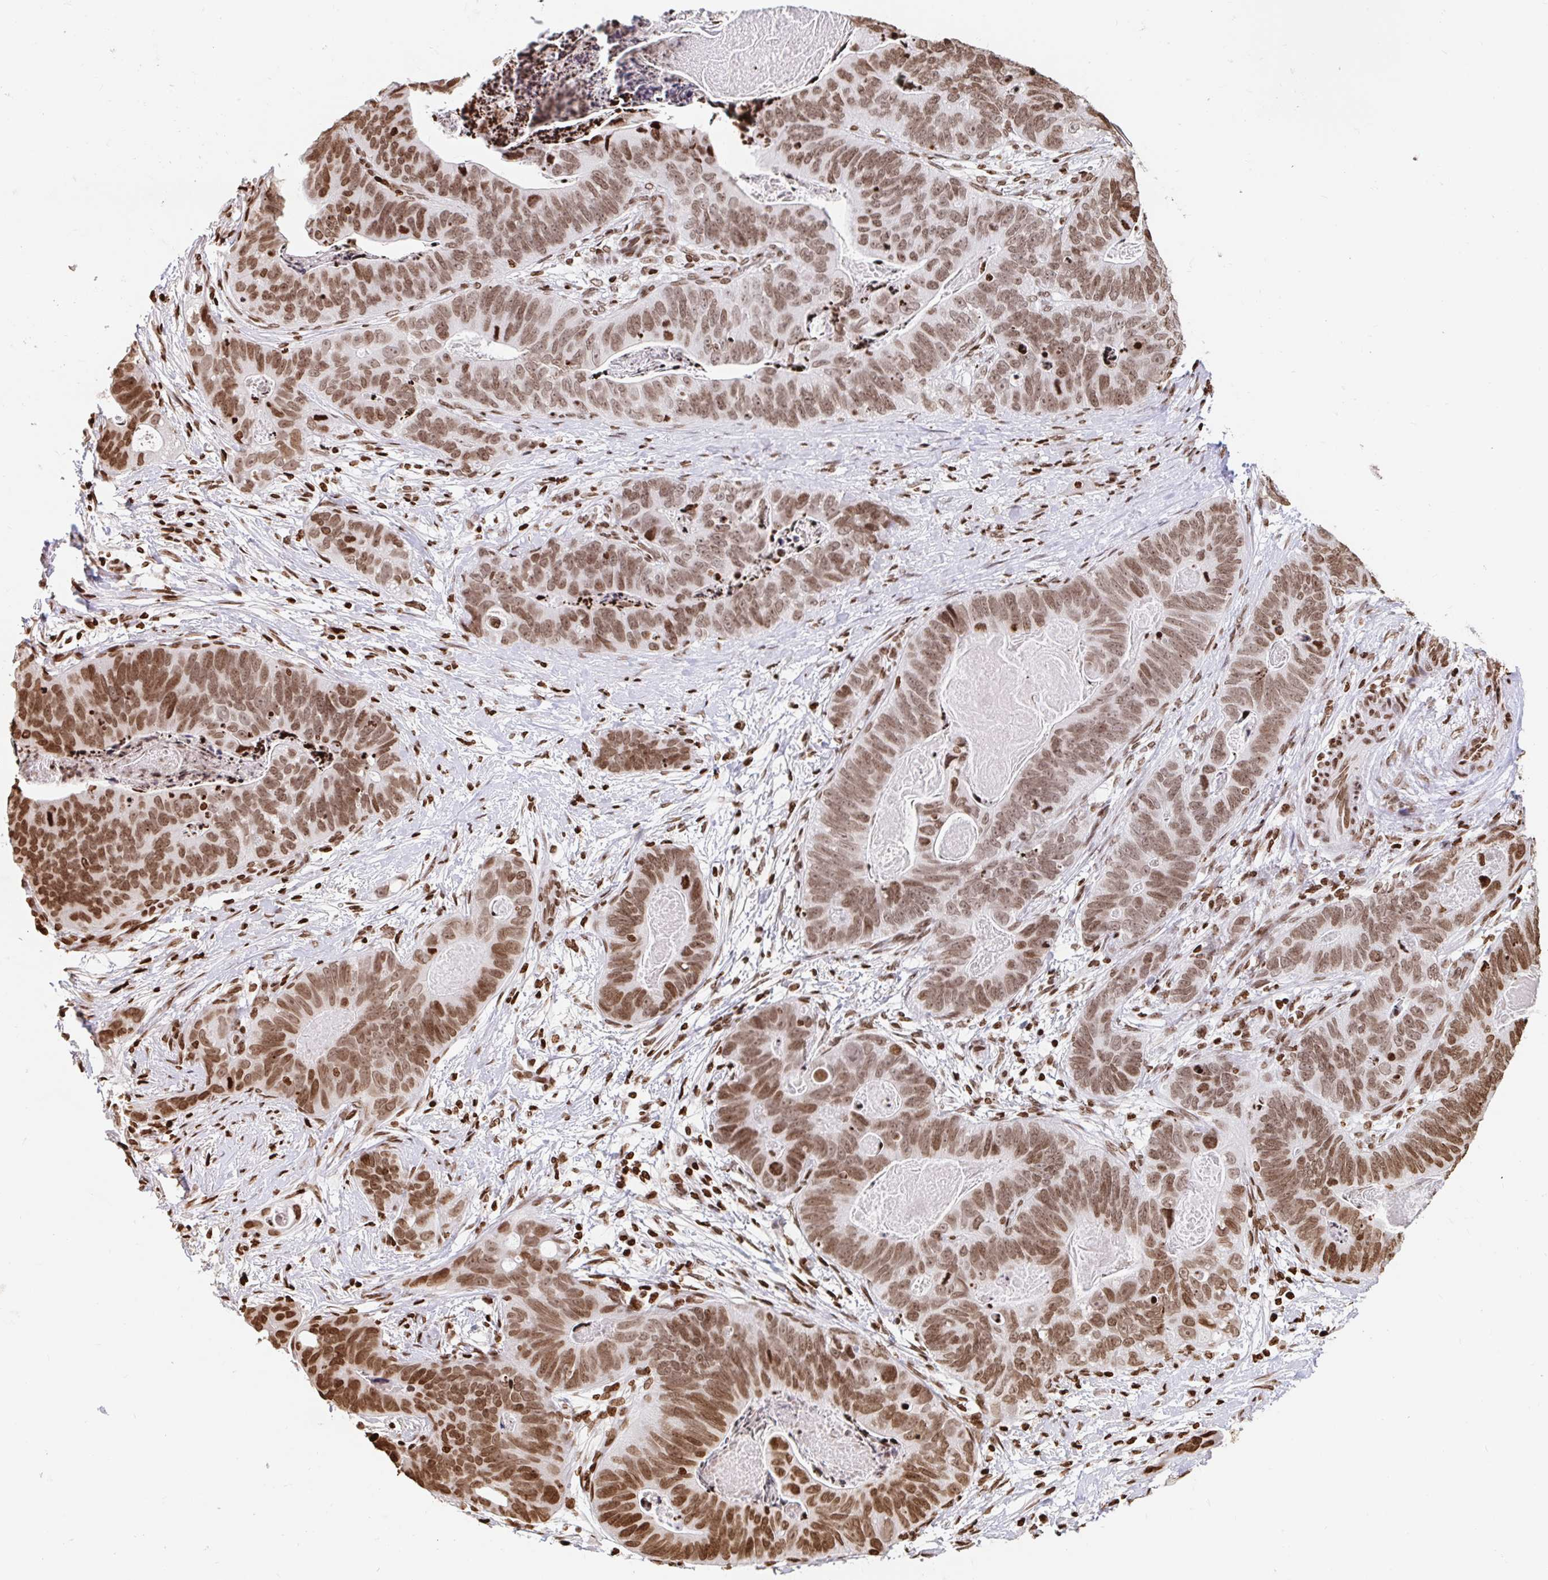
{"staining": {"intensity": "moderate", "quantity": ">75%", "location": "nuclear"}, "tissue": "stomach cancer", "cell_type": "Tumor cells", "image_type": "cancer", "snomed": [{"axis": "morphology", "description": "Normal tissue, NOS"}, {"axis": "morphology", "description": "Adenocarcinoma, NOS"}, {"axis": "topography", "description": "Stomach"}], "caption": "Tumor cells reveal medium levels of moderate nuclear staining in about >75% of cells in stomach cancer (adenocarcinoma). Ihc stains the protein of interest in brown and the nuclei are stained blue.", "gene": "H2BC5", "patient": {"sex": "female", "age": 89}}